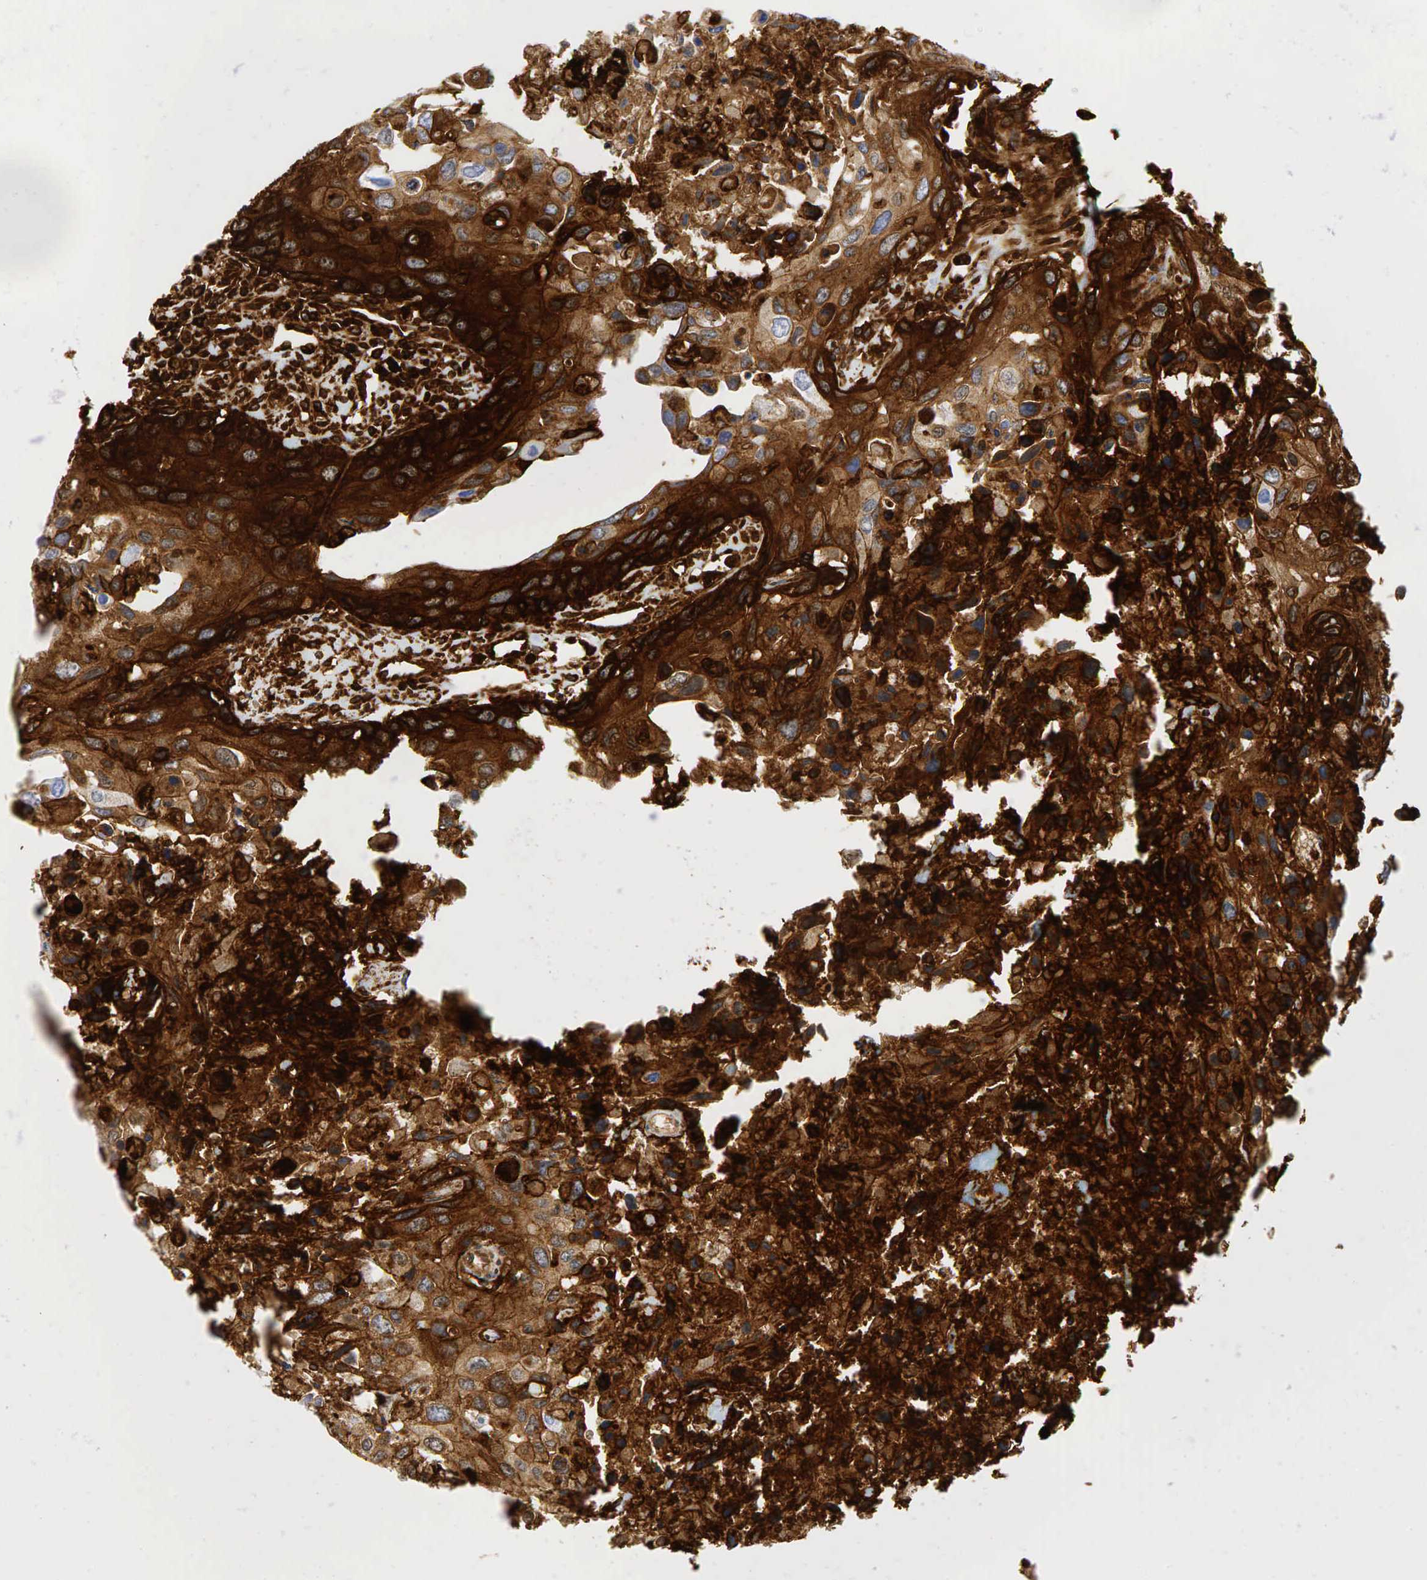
{"staining": {"intensity": "strong", "quantity": ">75%", "location": "cytoplasmic/membranous,nuclear"}, "tissue": "urothelial cancer", "cell_type": "Tumor cells", "image_type": "cancer", "snomed": [{"axis": "morphology", "description": "Urothelial carcinoma, High grade"}, {"axis": "topography", "description": "Urinary bladder"}], "caption": "Urothelial carcinoma (high-grade) stained with DAB (3,3'-diaminobenzidine) immunohistochemistry displays high levels of strong cytoplasmic/membranous and nuclear positivity in about >75% of tumor cells. (Stains: DAB in brown, nuclei in blue, Microscopy: brightfield microscopy at high magnification).", "gene": "CD44", "patient": {"sex": "male", "age": 71}}